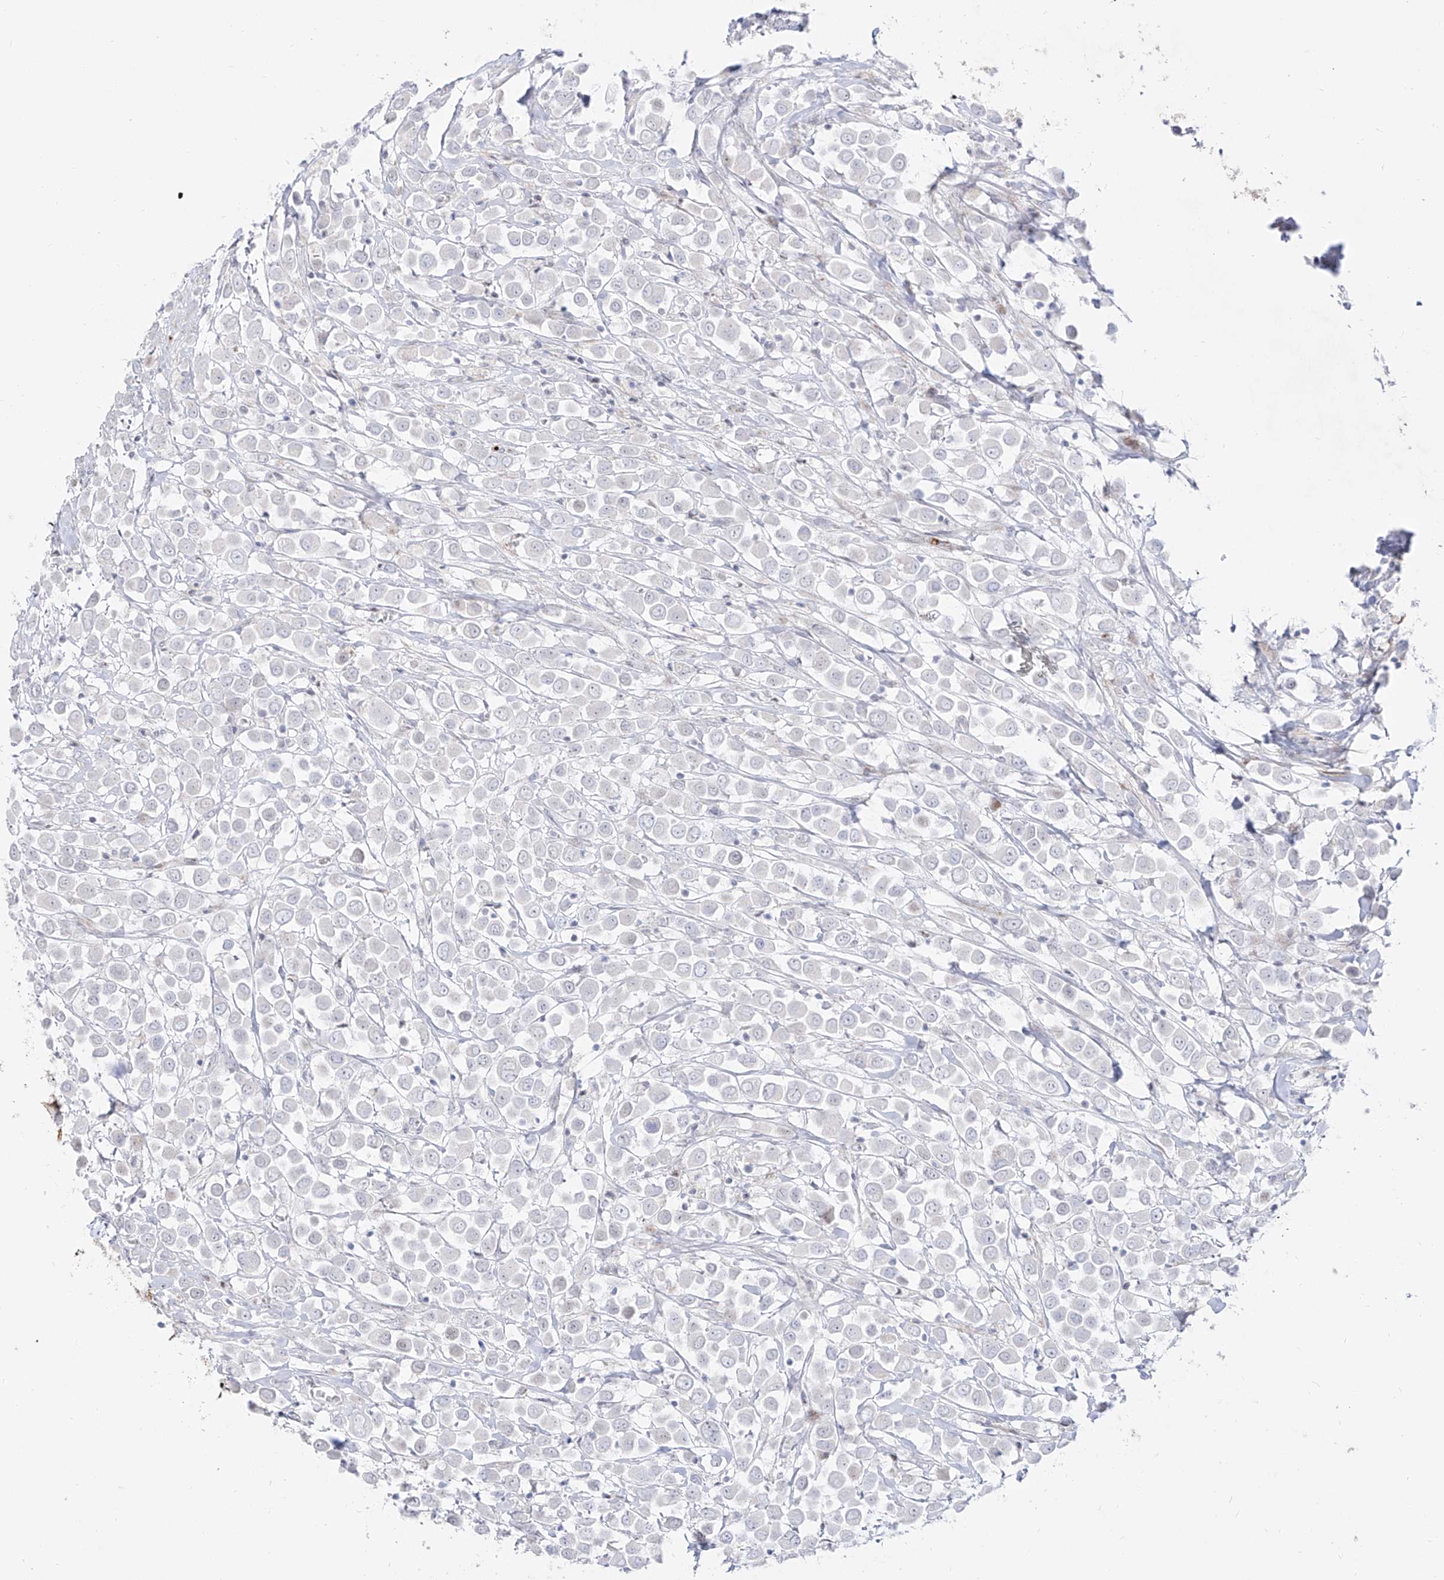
{"staining": {"intensity": "negative", "quantity": "none", "location": "none"}, "tissue": "breast cancer", "cell_type": "Tumor cells", "image_type": "cancer", "snomed": [{"axis": "morphology", "description": "Duct carcinoma"}, {"axis": "topography", "description": "Breast"}], "caption": "Breast cancer (infiltrating ductal carcinoma) was stained to show a protein in brown. There is no significant expression in tumor cells.", "gene": "ZNF180", "patient": {"sex": "female", "age": 61}}